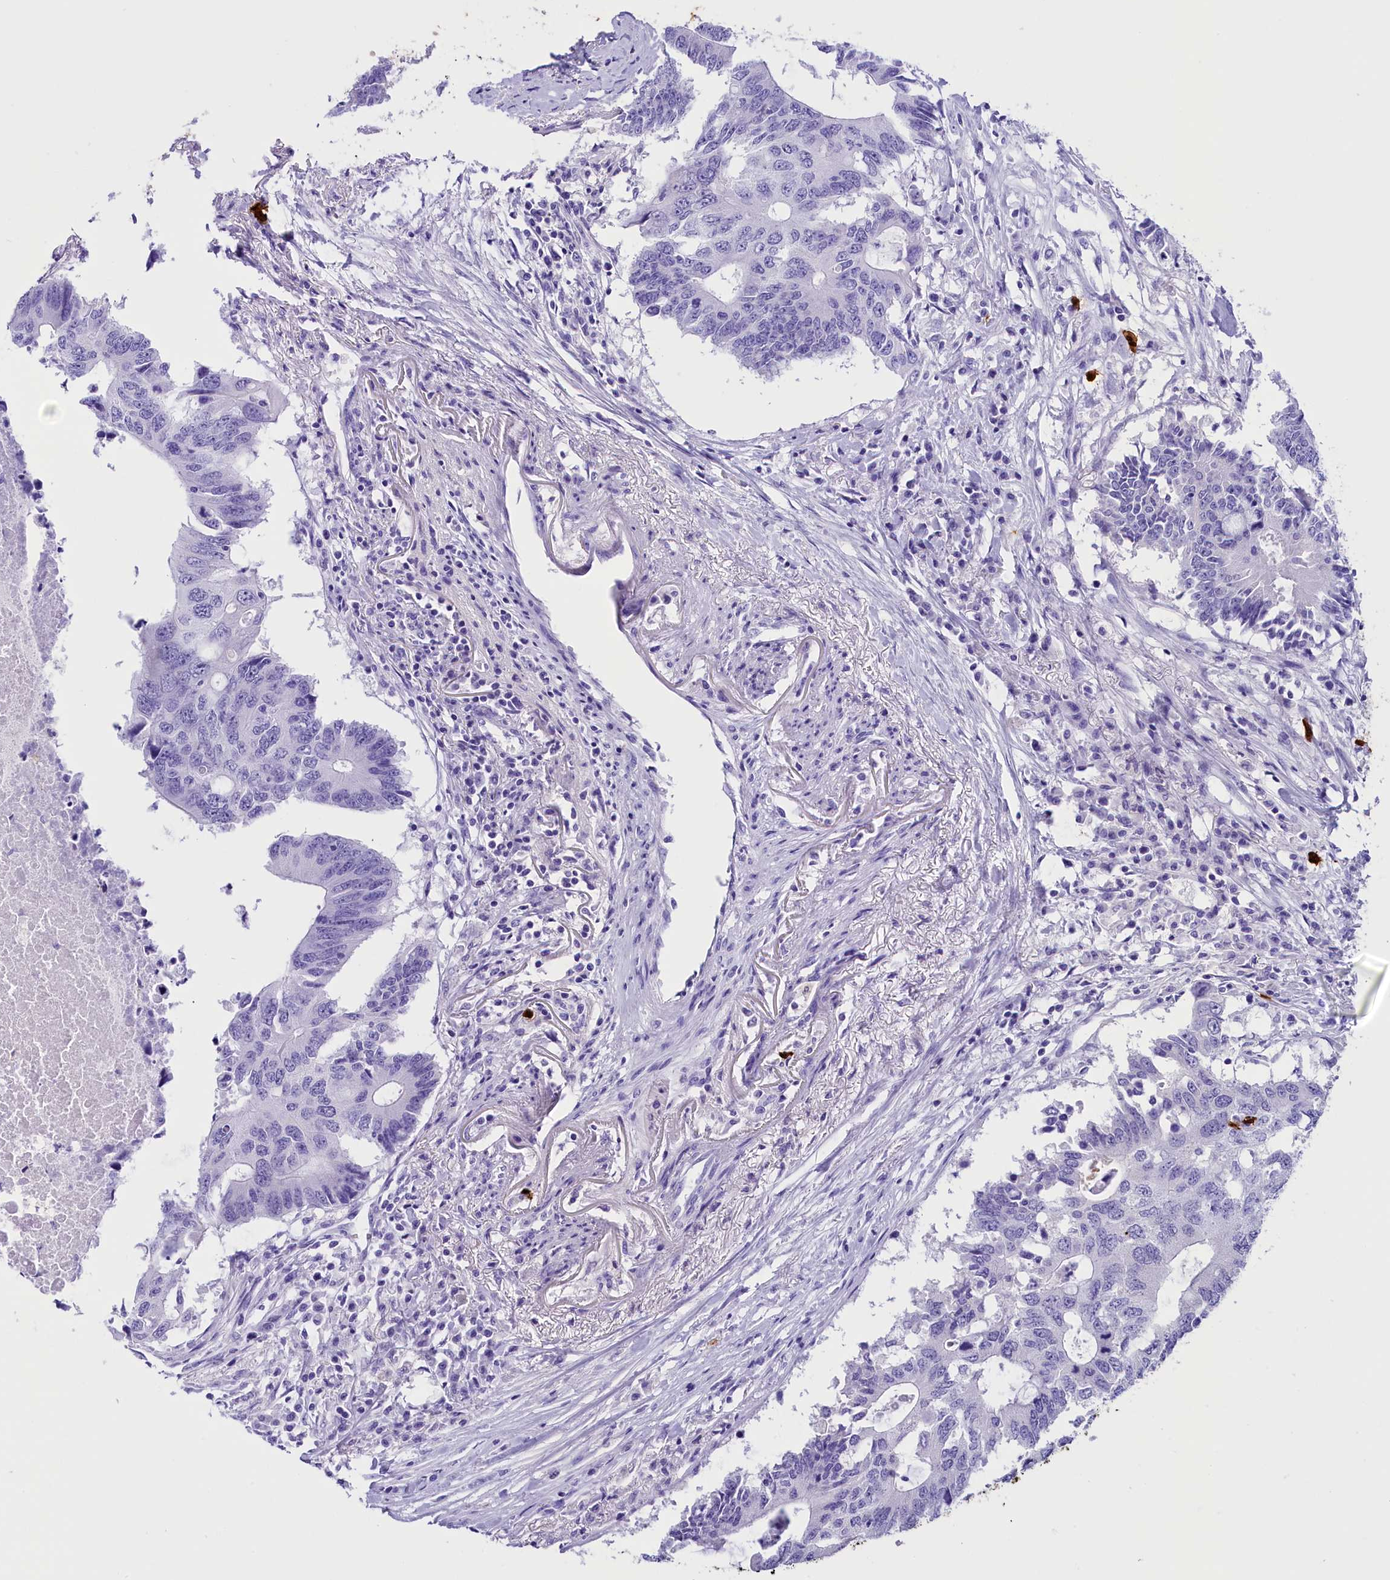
{"staining": {"intensity": "negative", "quantity": "none", "location": "none"}, "tissue": "colorectal cancer", "cell_type": "Tumor cells", "image_type": "cancer", "snomed": [{"axis": "morphology", "description": "Adenocarcinoma, NOS"}, {"axis": "topography", "description": "Colon"}], "caption": "Human adenocarcinoma (colorectal) stained for a protein using immunohistochemistry displays no expression in tumor cells.", "gene": "CLC", "patient": {"sex": "male", "age": 71}}